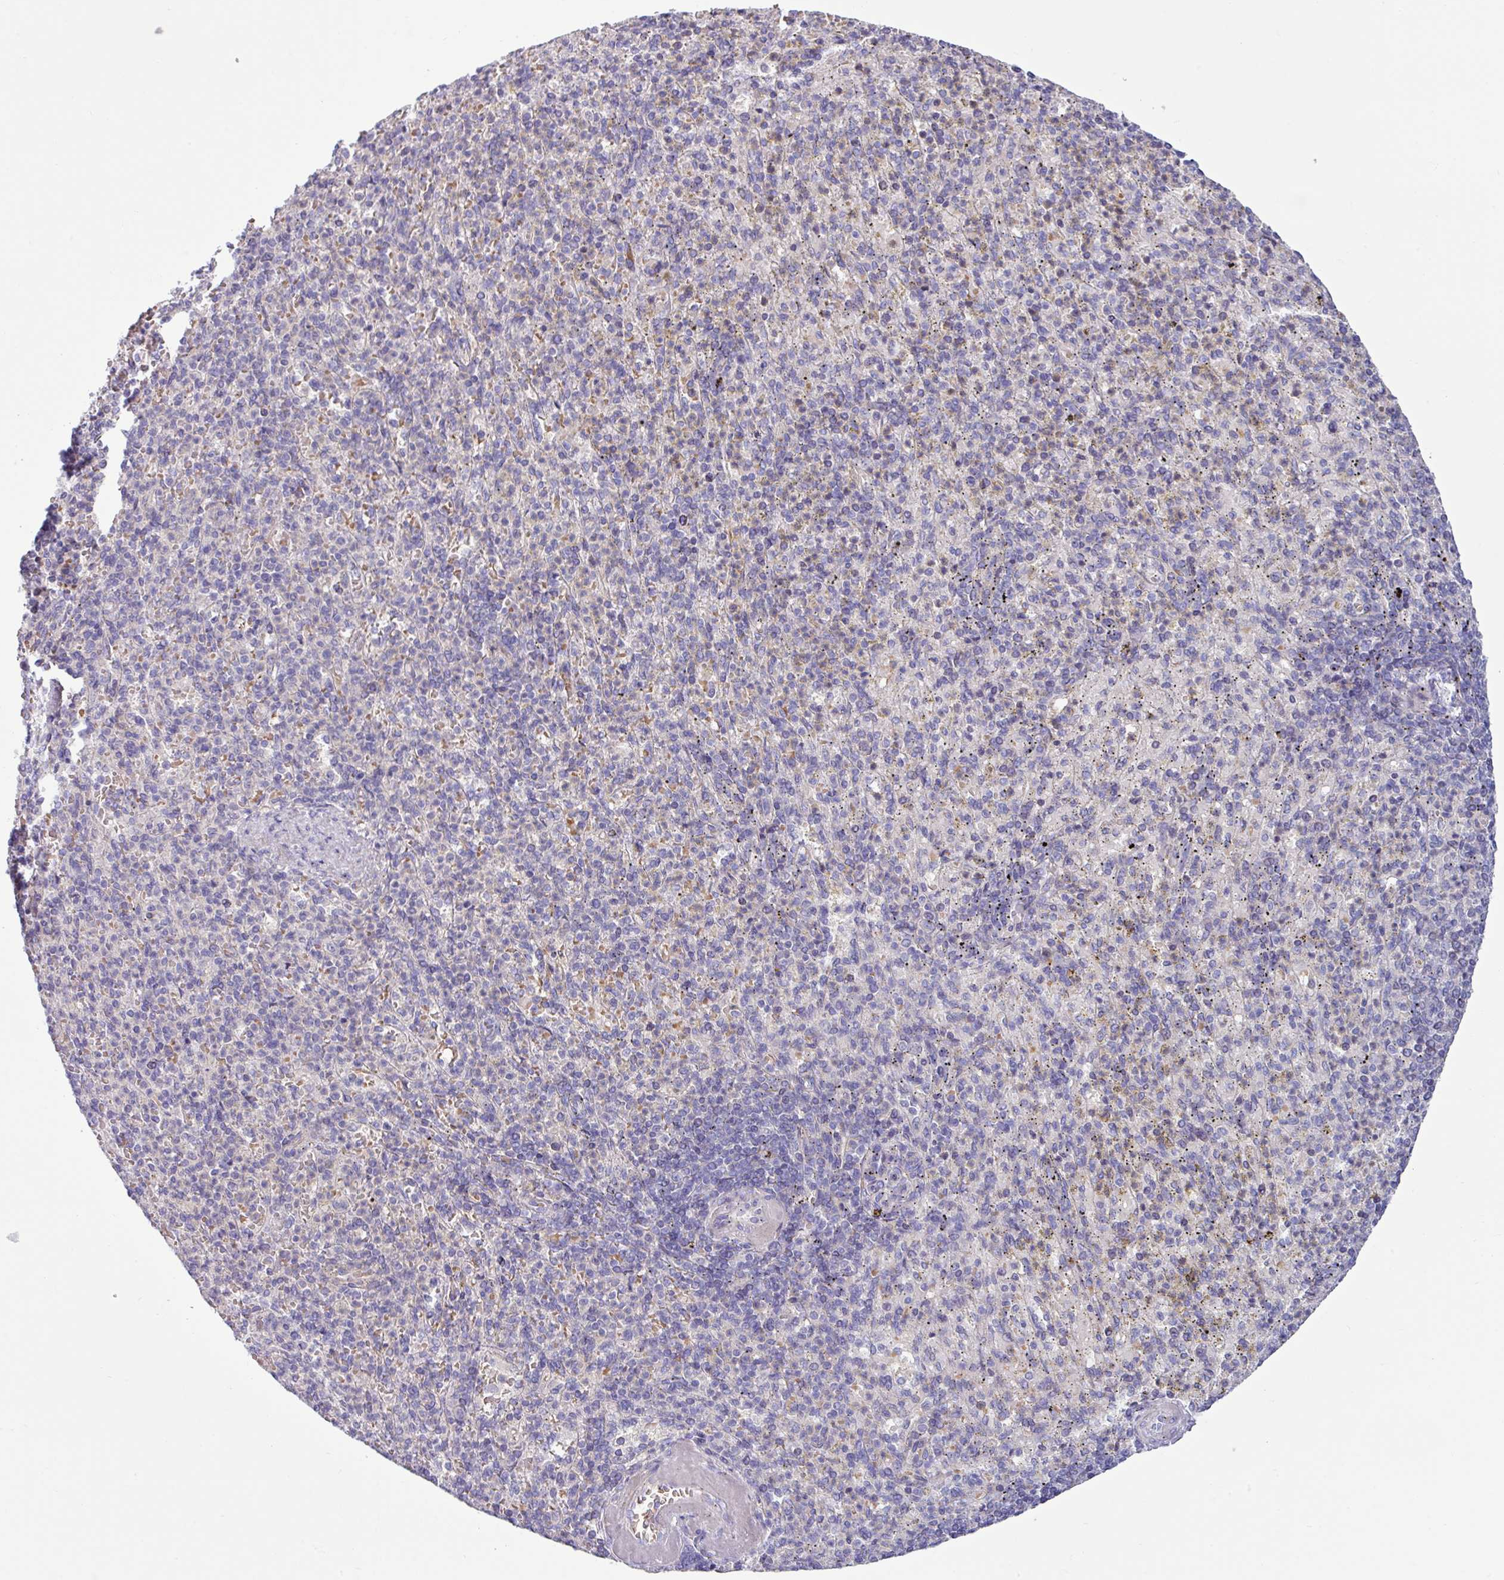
{"staining": {"intensity": "negative", "quantity": "none", "location": "none"}, "tissue": "spleen", "cell_type": "Cells in red pulp", "image_type": "normal", "snomed": [{"axis": "morphology", "description": "Normal tissue, NOS"}, {"axis": "topography", "description": "Spleen"}], "caption": "This is an immunohistochemistry (IHC) micrograph of benign human spleen. There is no staining in cells in red pulp.", "gene": "ACAP3", "patient": {"sex": "female", "age": 74}}